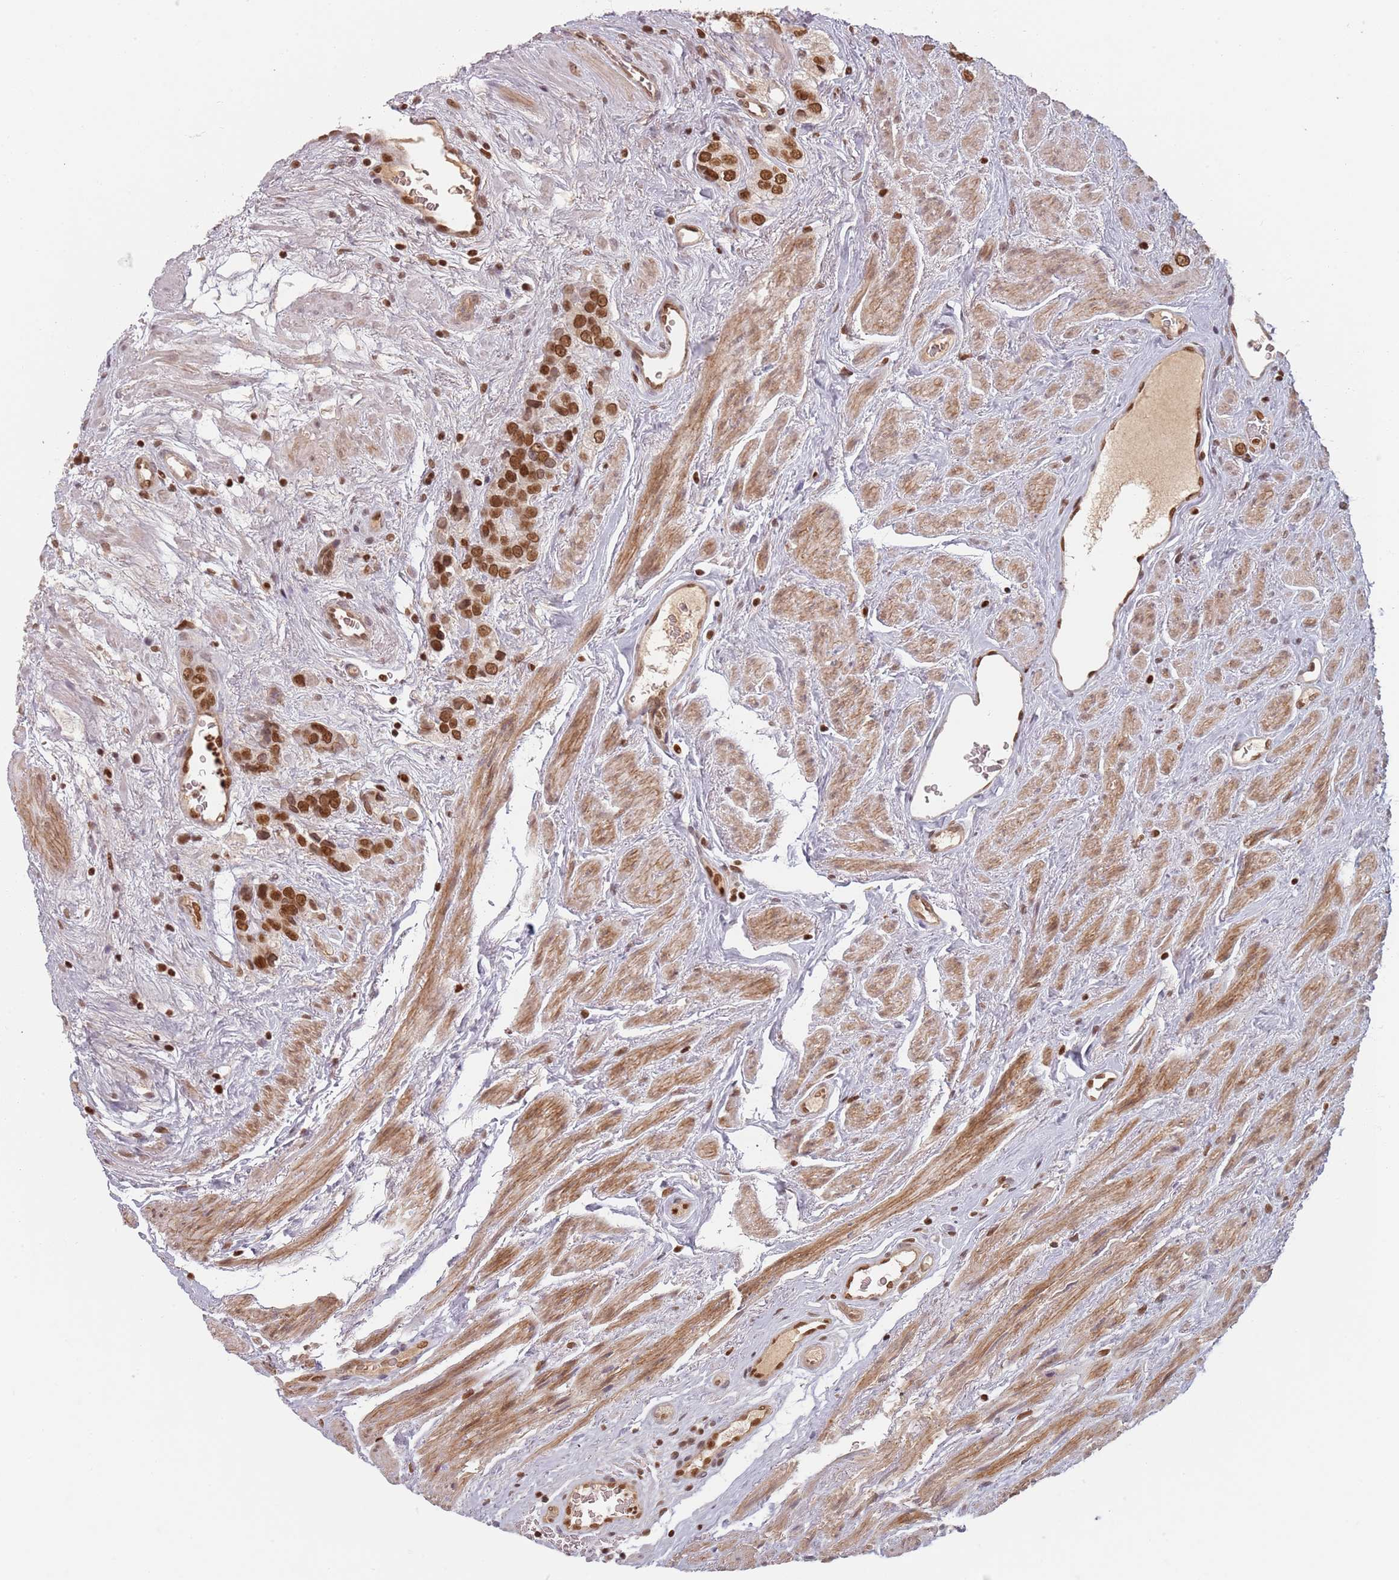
{"staining": {"intensity": "strong", "quantity": ">75%", "location": "cytoplasmic/membranous,nuclear"}, "tissue": "prostate cancer", "cell_type": "Tumor cells", "image_type": "cancer", "snomed": [{"axis": "morphology", "description": "Adenocarcinoma, High grade"}, {"axis": "topography", "description": "Prostate and seminal vesicle, NOS"}], "caption": "High-power microscopy captured an immunohistochemistry (IHC) image of prostate adenocarcinoma (high-grade), revealing strong cytoplasmic/membranous and nuclear staining in about >75% of tumor cells. The protein of interest is stained brown, and the nuclei are stained in blue (DAB (3,3'-diaminobenzidine) IHC with brightfield microscopy, high magnification).", "gene": "NUP50", "patient": {"sex": "male", "age": 64}}